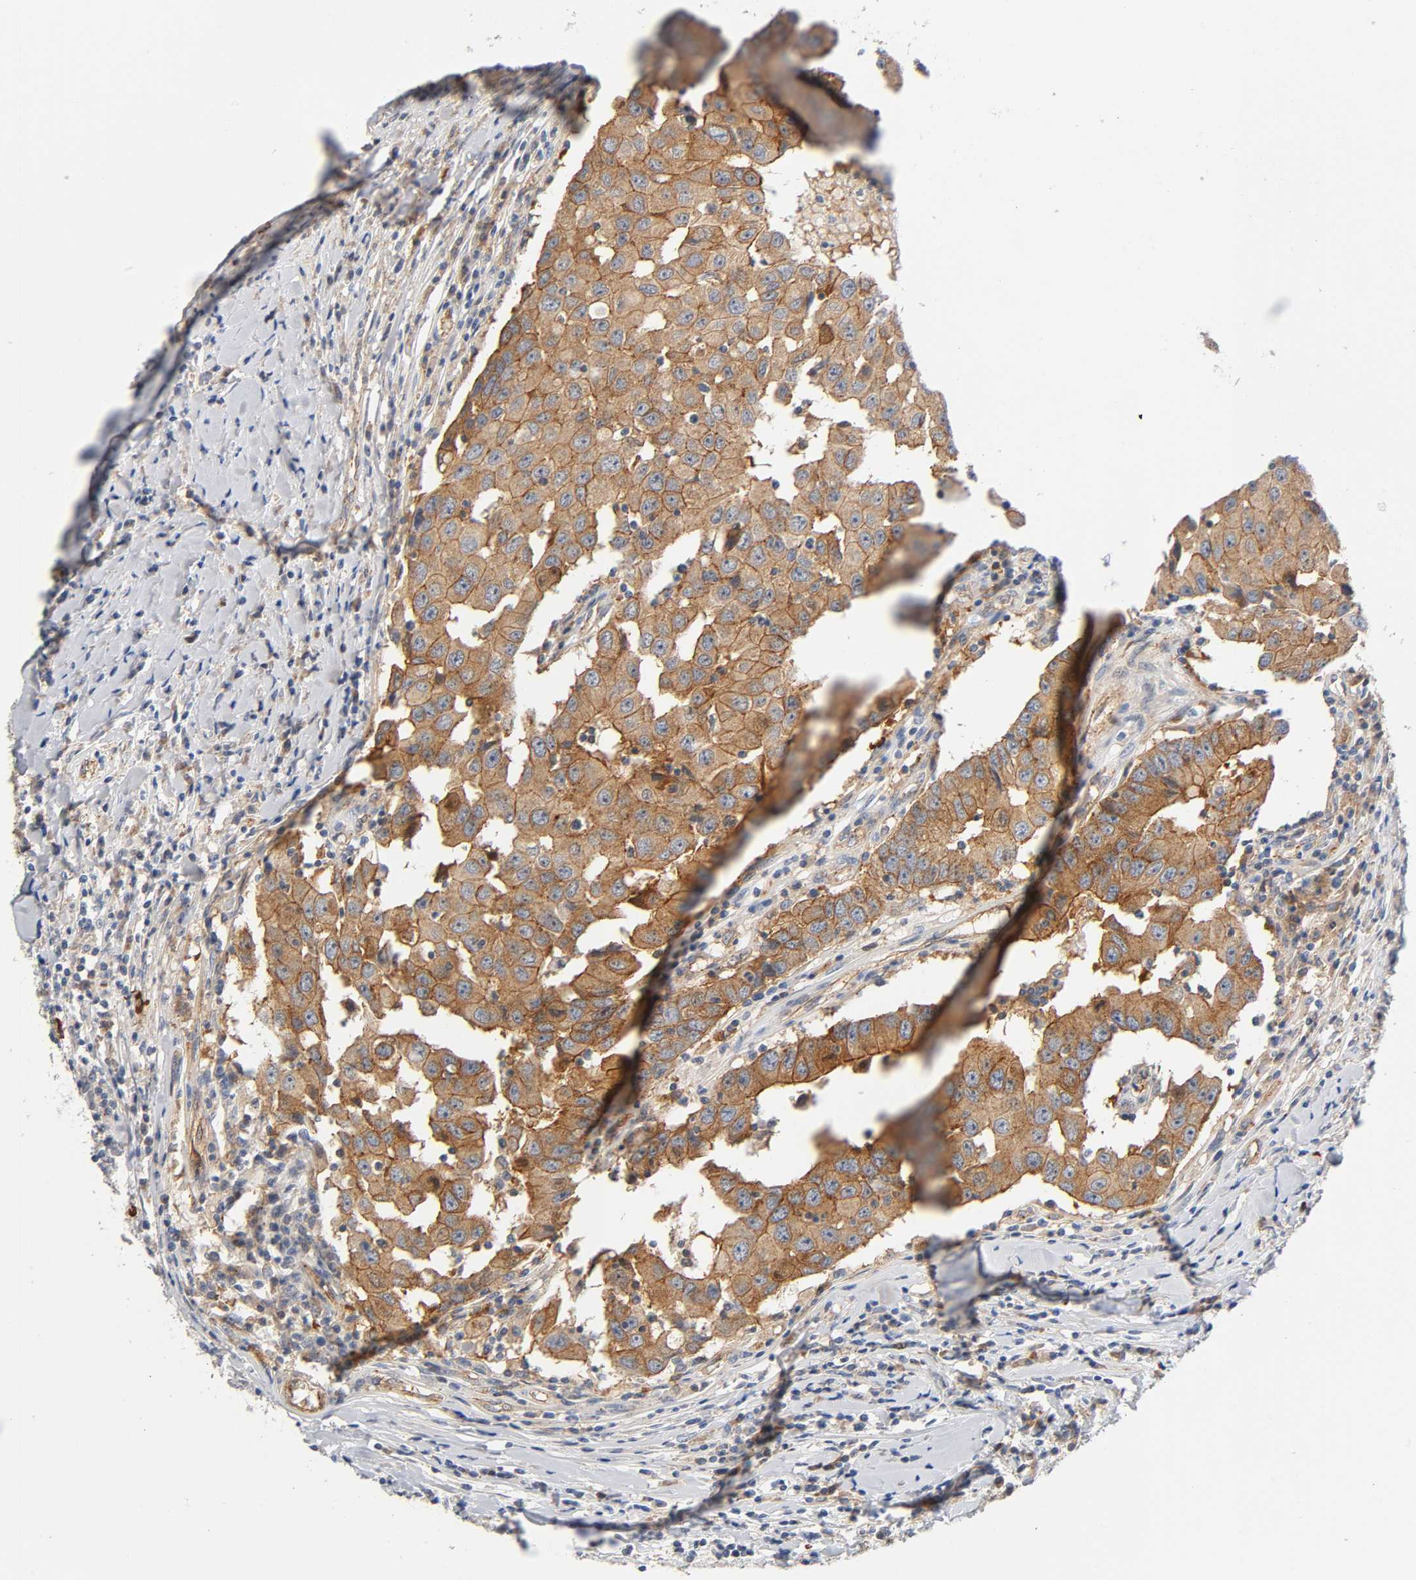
{"staining": {"intensity": "moderate", "quantity": ">75%", "location": "cytoplasmic/membranous"}, "tissue": "breast cancer", "cell_type": "Tumor cells", "image_type": "cancer", "snomed": [{"axis": "morphology", "description": "Duct carcinoma"}, {"axis": "topography", "description": "Breast"}], "caption": "The immunohistochemical stain highlights moderate cytoplasmic/membranous positivity in tumor cells of breast invasive ductal carcinoma tissue.", "gene": "CD2AP", "patient": {"sex": "female", "age": 27}}